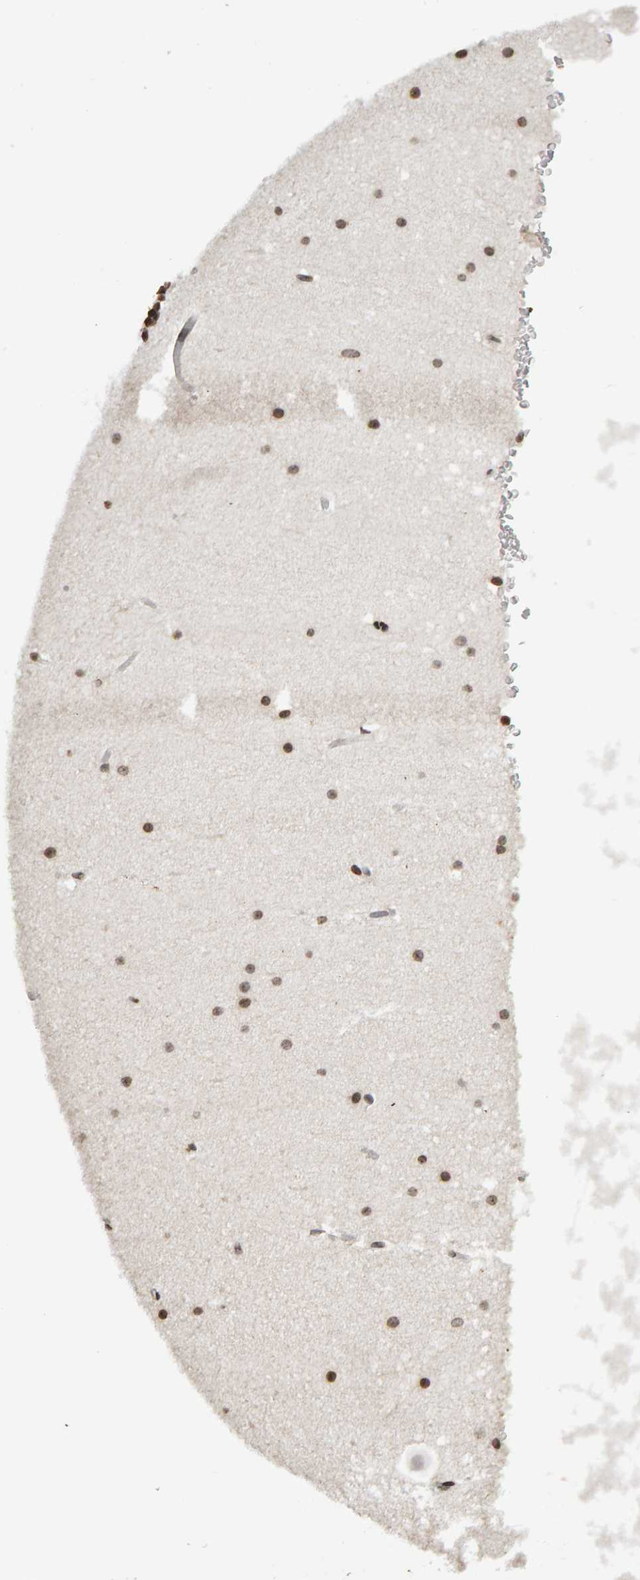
{"staining": {"intensity": "negative", "quantity": "none", "location": "none"}, "tissue": "cerebellum", "cell_type": "Cells in granular layer", "image_type": "normal", "snomed": [{"axis": "morphology", "description": "Normal tissue, NOS"}, {"axis": "topography", "description": "Cerebellum"}], "caption": "Immunohistochemistry (IHC) micrograph of normal cerebellum: human cerebellum stained with DAB reveals no significant protein staining in cells in granular layer. The staining was performed using DAB (3,3'-diaminobenzidine) to visualize the protein expression in brown, while the nuclei were stained in blue with hematoxylin (Magnification: 20x).", "gene": "TRAM1", "patient": {"sex": "male", "age": 57}}